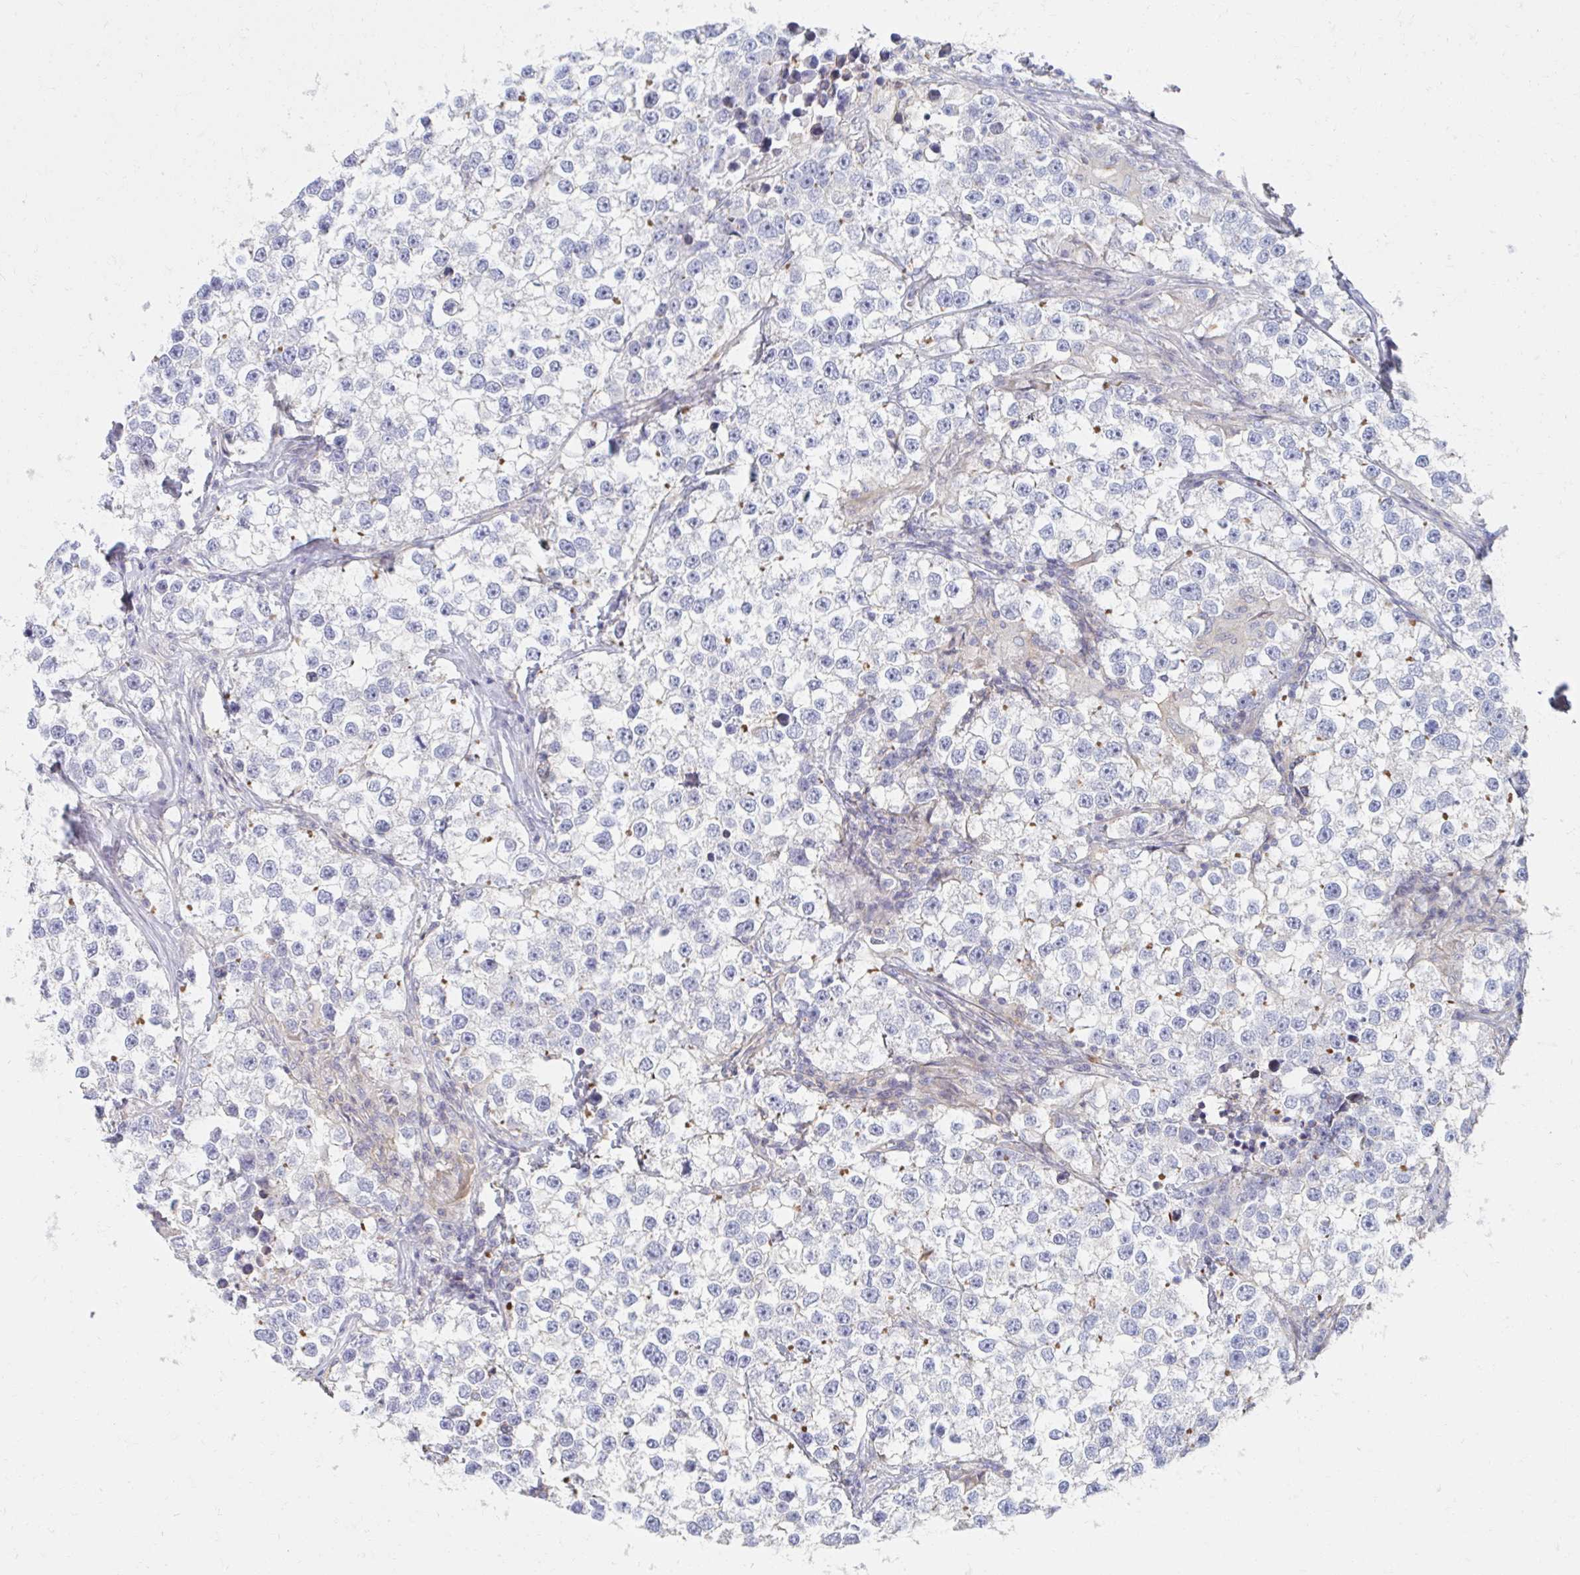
{"staining": {"intensity": "negative", "quantity": "none", "location": "none"}, "tissue": "testis cancer", "cell_type": "Tumor cells", "image_type": "cancer", "snomed": [{"axis": "morphology", "description": "Seminoma, NOS"}, {"axis": "topography", "description": "Testis"}], "caption": "IHC image of neoplastic tissue: testis seminoma stained with DAB (3,3'-diaminobenzidine) exhibits no significant protein staining in tumor cells.", "gene": "MYLK2", "patient": {"sex": "male", "age": 46}}